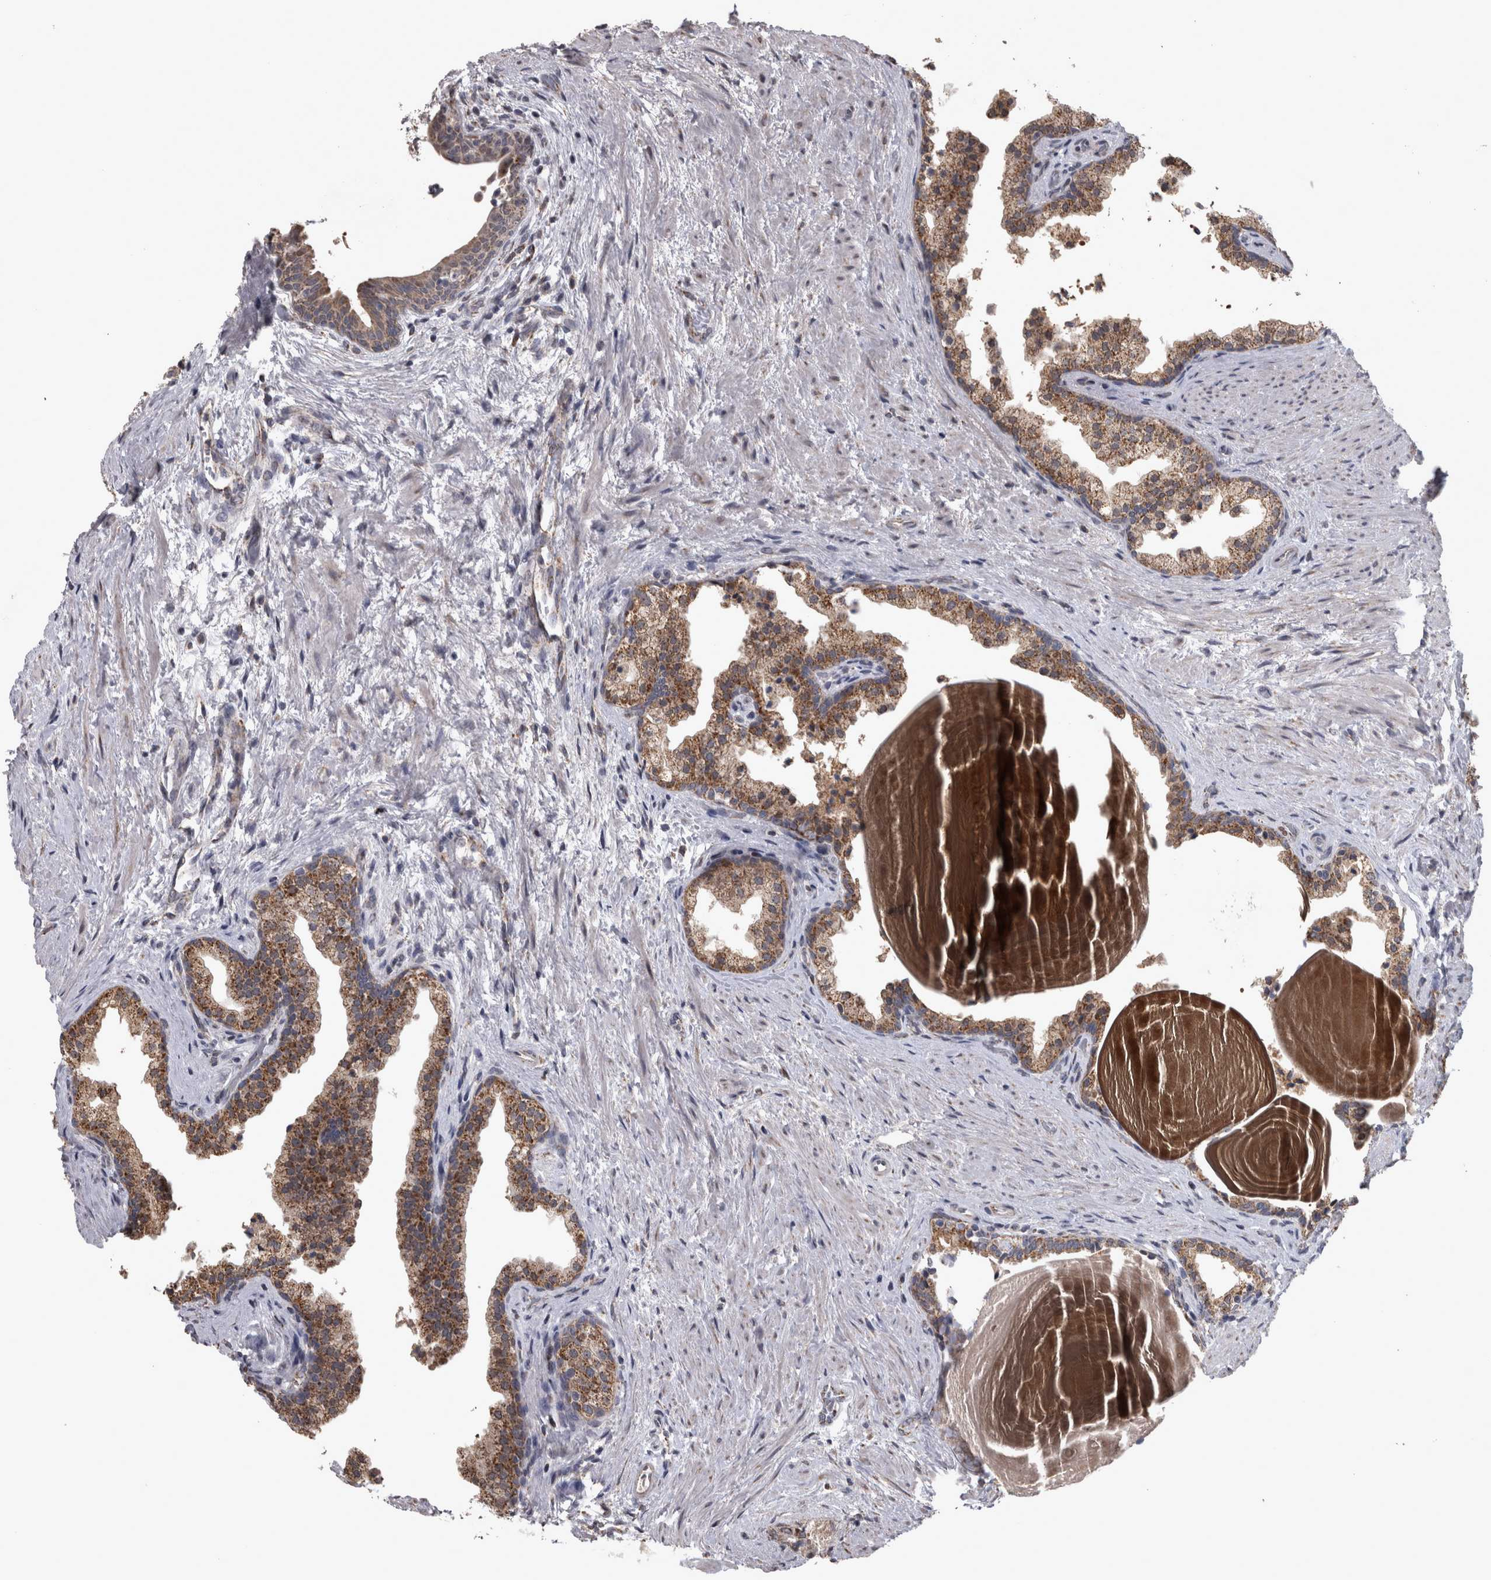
{"staining": {"intensity": "moderate", "quantity": ">75%", "location": "cytoplasmic/membranous"}, "tissue": "prostate", "cell_type": "Glandular cells", "image_type": "normal", "snomed": [{"axis": "morphology", "description": "Normal tissue, NOS"}, {"axis": "topography", "description": "Prostate"}], "caption": "Immunohistochemistry (IHC) micrograph of unremarkable human prostate stained for a protein (brown), which demonstrates medium levels of moderate cytoplasmic/membranous staining in about >75% of glandular cells.", "gene": "DBT", "patient": {"sex": "male", "age": 48}}